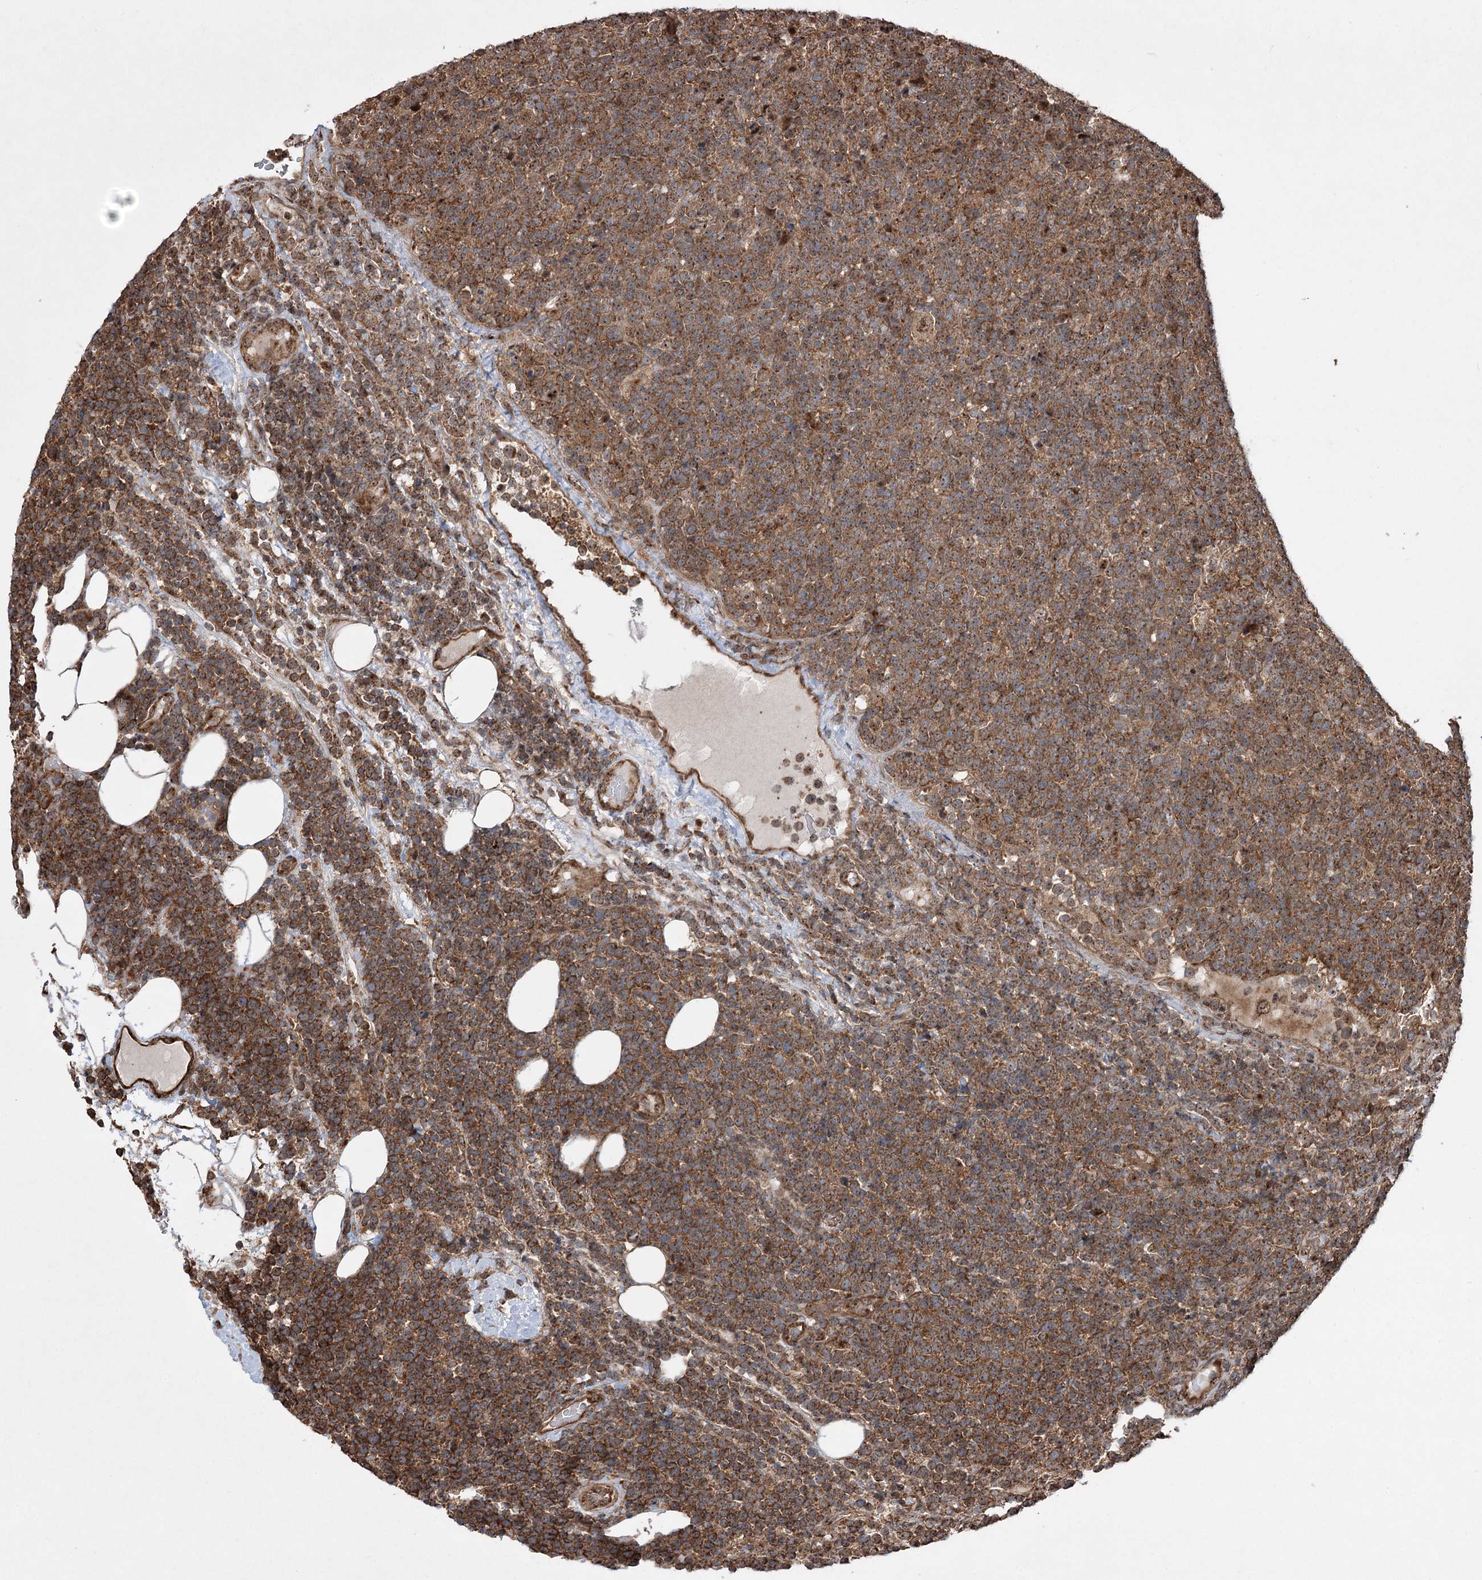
{"staining": {"intensity": "moderate", "quantity": ">75%", "location": "cytoplasmic/membranous,nuclear"}, "tissue": "lymphoma", "cell_type": "Tumor cells", "image_type": "cancer", "snomed": [{"axis": "morphology", "description": "Malignant lymphoma, non-Hodgkin's type, High grade"}, {"axis": "topography", "description": "Lymph node"}], "caption": "About >75% of tumor cells in human lymphoma show moderate cytoplasmic/membranous and nuclear protein positivity as visualized by brown immunohistochemical staining.", "gene": "SERINC5", "patient": {"sex": "male", "age": 61}}